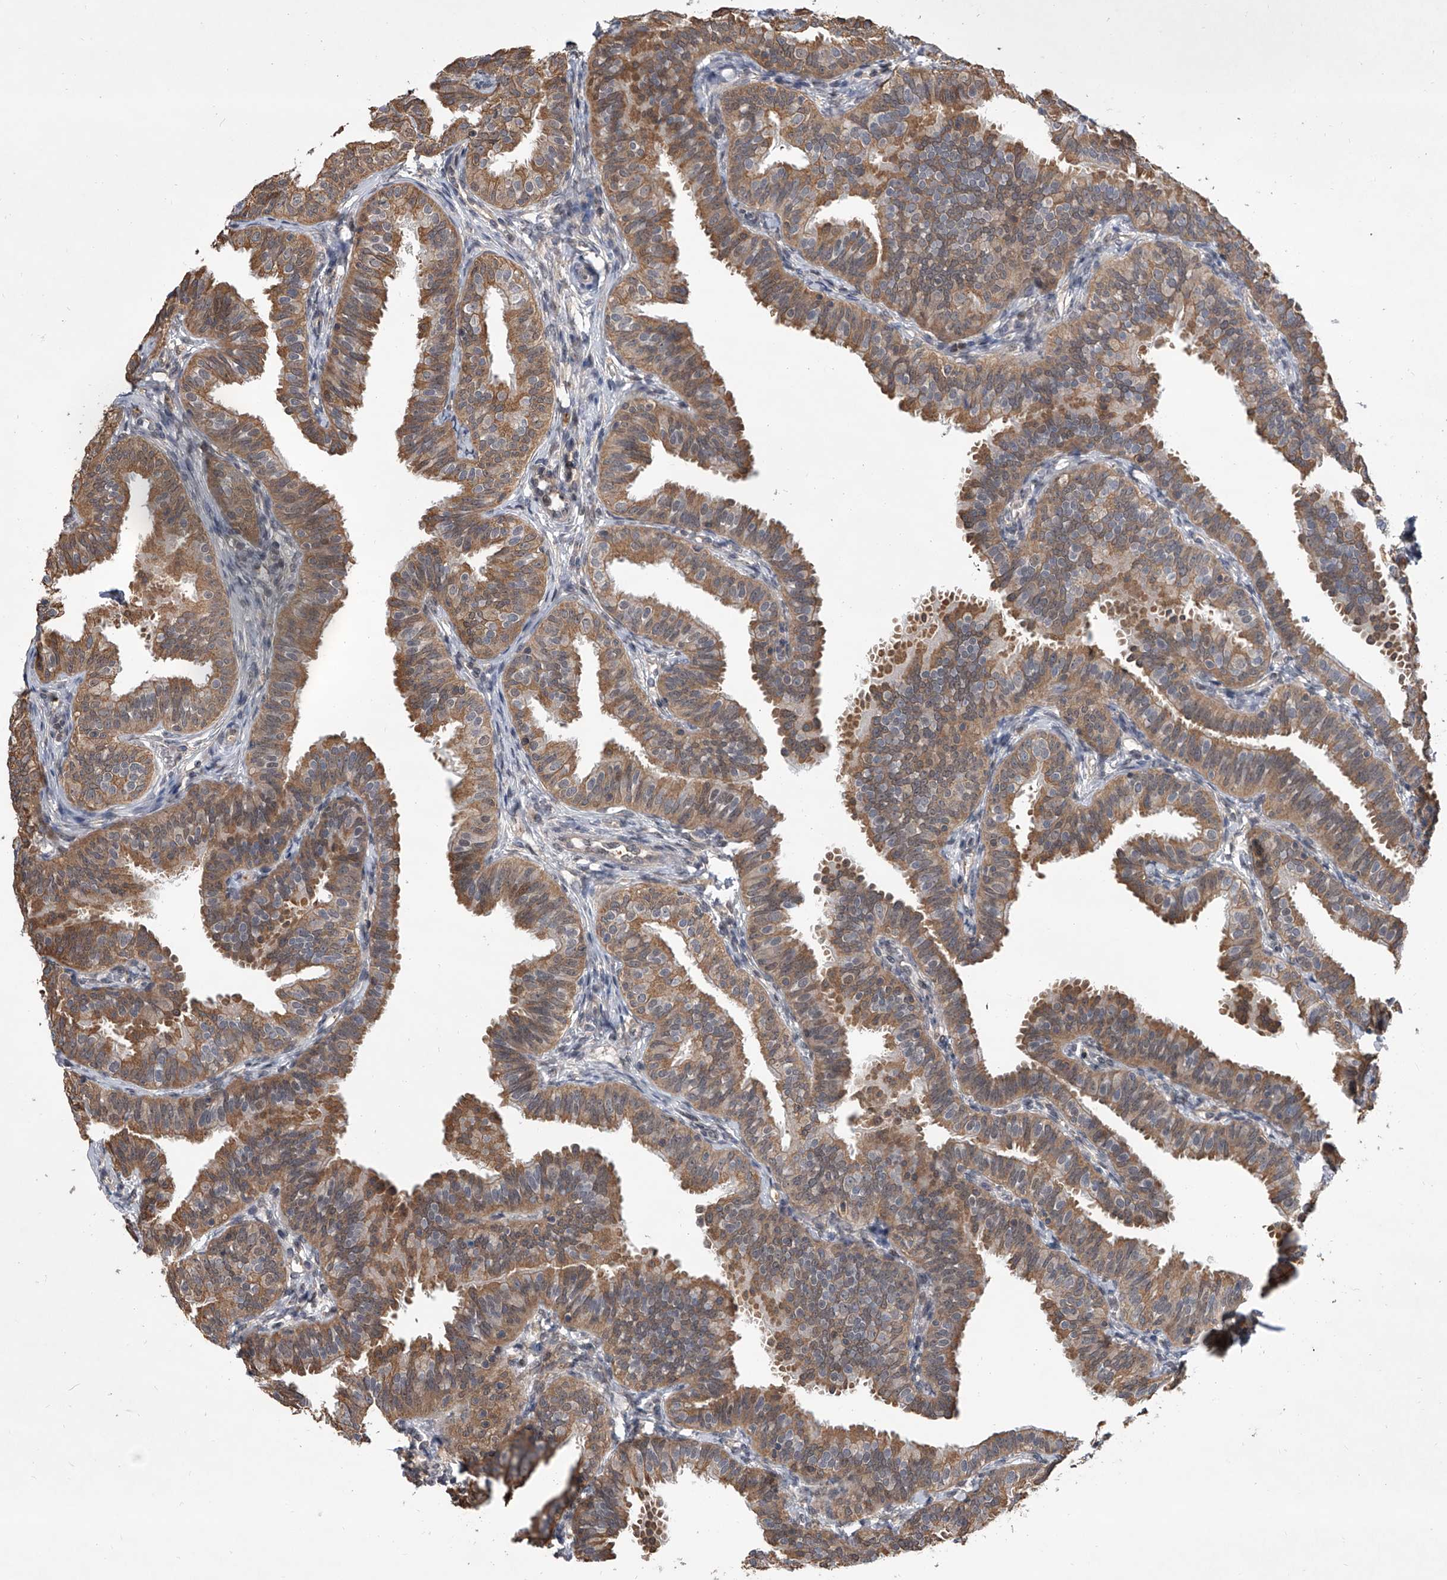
{"staining": {"intensity": "moderate", "quantity": ">75%", "location": "cytoplasmic/membranous"}, "tissue": "fallopian tube", "cell_type": "Glandular cells", "image_type": "normal", "snomed": [{"axis": "morphology", "description": "Normal tissue, NOS"}, {"axis": "topography", "description": "Fallopian tube"}], "caption": "Brown immunohistochemical staining in unremarkable fallopian tube reveals moderate cytoplasmic/membranous positivity in about >75% of glandular cells.", "gene": "BHLHE23", "patient": {"sex": "female", "age": 35}}